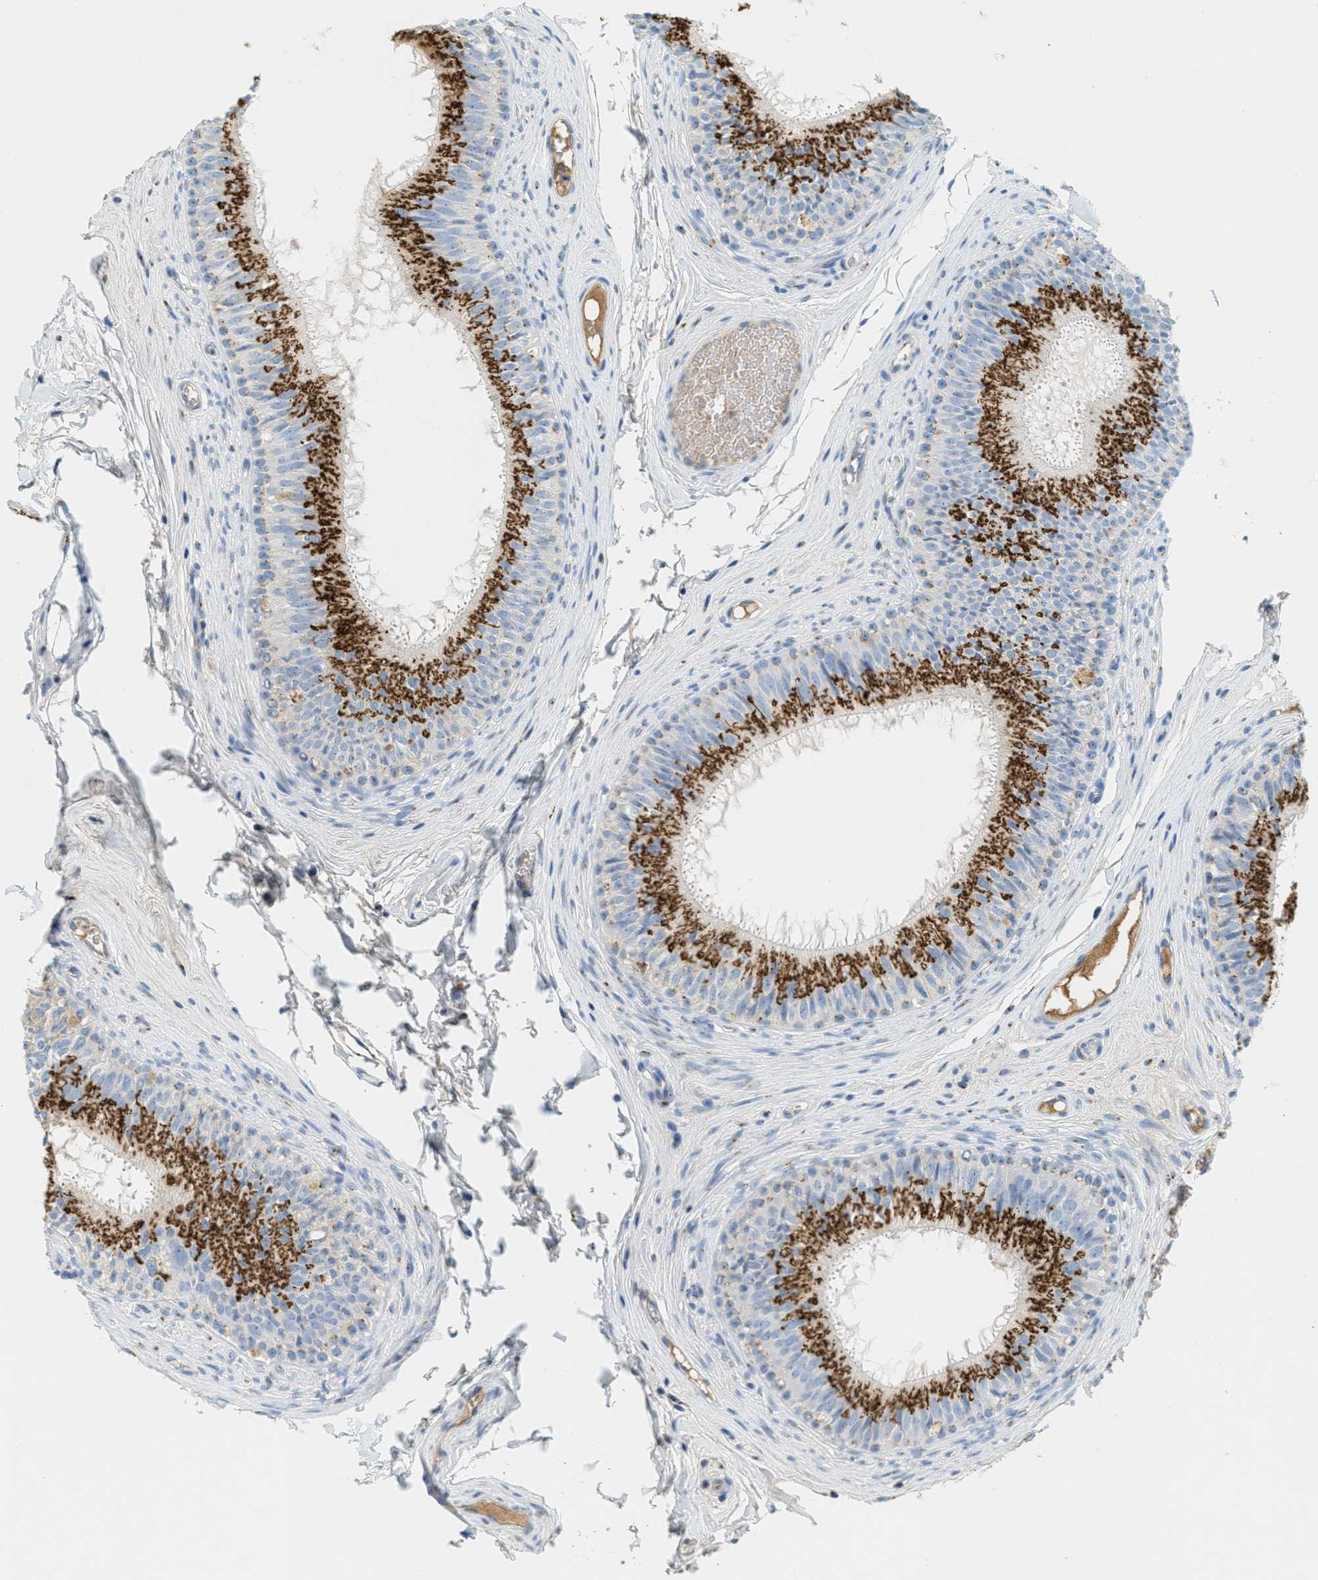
{"staining": {"intensity": "strong", "quantity": ">75%", "location": "cytoplasmic/membranous"}, "tissue": "epididymis", "cell_type": "Glandular cells", "image_type": "normal", "snomed": [{"axis": "morphology", "description": "Normal tissue, NOS"}, {"axis": "topography", "description": "Testis"}, {"axis": "topography", "description": "Epididymis"}], "caption": "Epididymis stained with immunohistochemistry (IHC) reveals strong cytoplasmic/membranous expression in approximately >75% of glandular cells. (brown staining indicates protein expression, while blue staining denotes nuclei).", "gene": "ENTPD4", "patient": {"sex": "male", "age": 36}}